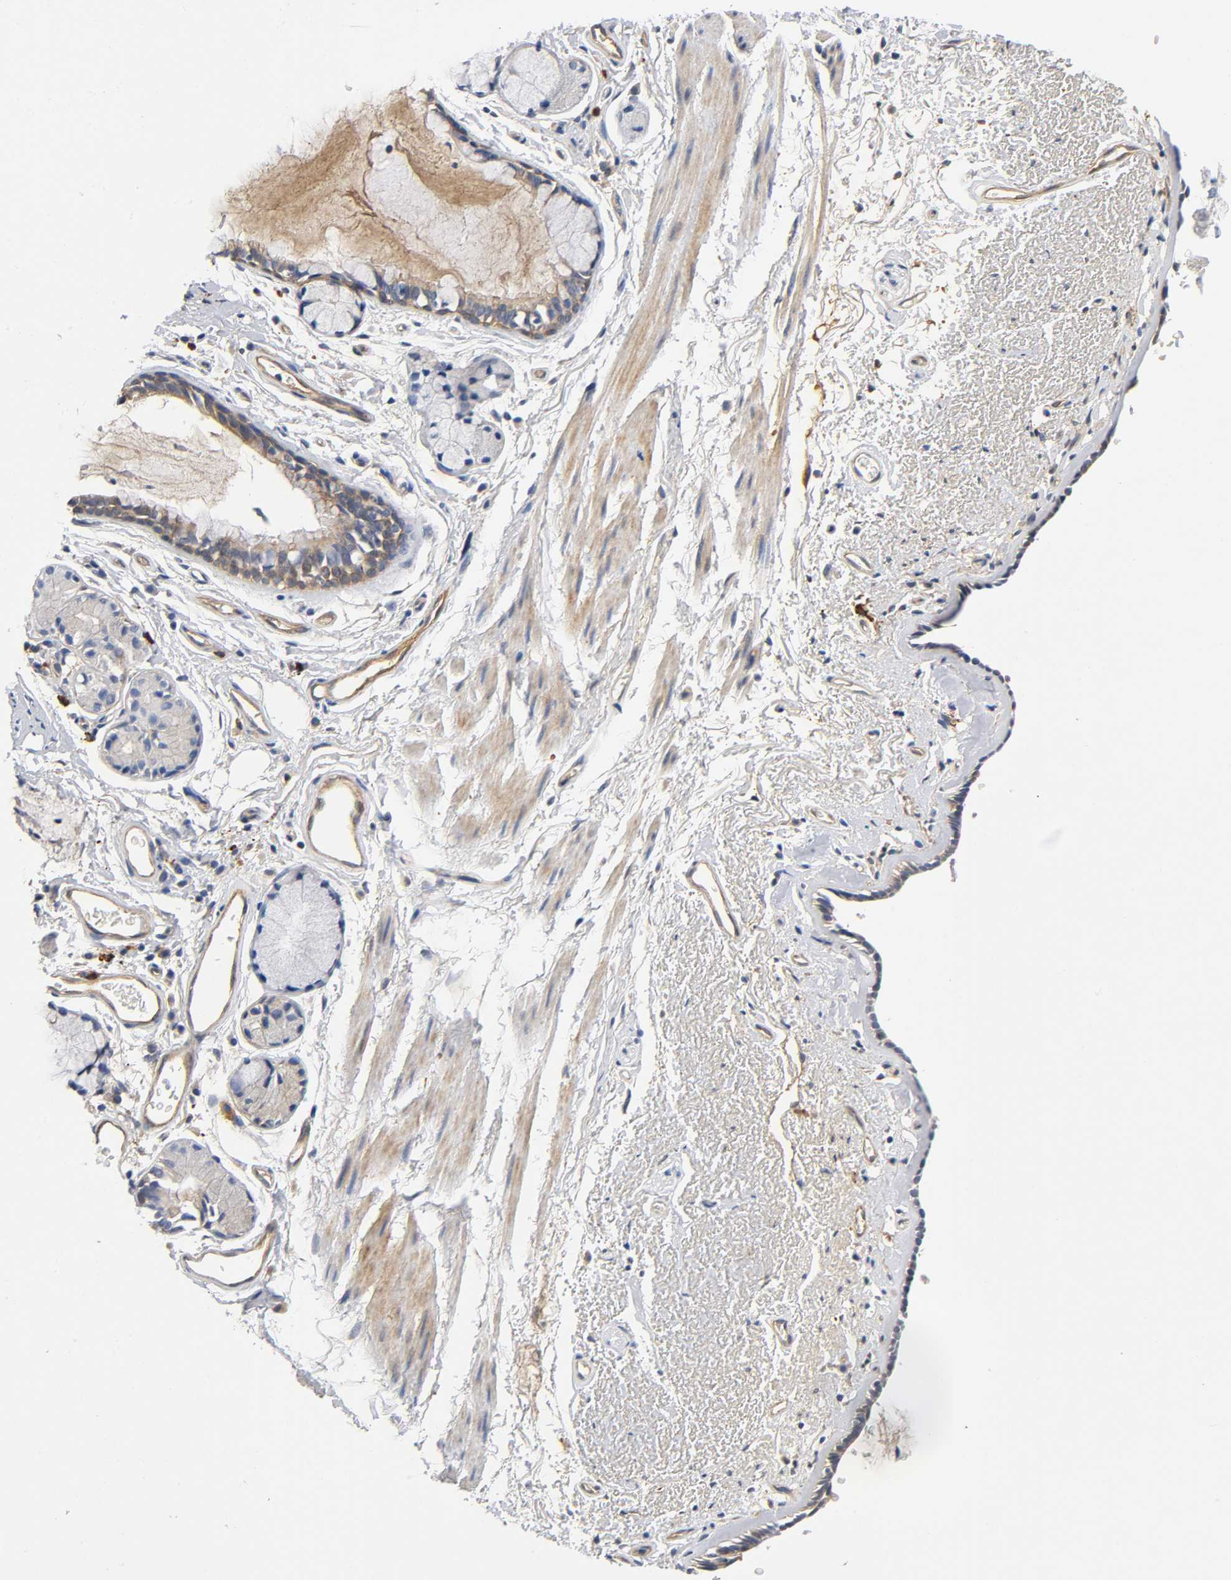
{"staining": {"intensity": "weak", "quantity": ">75%", "location": "cytoplasmic/membranous"}, "tissue": "bronchus", "cell_type": "Respiratory epithelial cells", "image_type": "normal", "snomed": [{"axis": "morphology", "description": "Normal tissue, NOS"}, {"axis": "morphology", "description": "Adenocarcinoma, NOS"}, {"axis": "topography", "description": "Bronchus"}, {"axis": "topography", "description": "Lung"}], "caption": "Unremarkable bronchus demonstrates weak cytoplasmic/membranous expression in approximately >75% of respiratory epithelial cells (DAB (3,3'-diaminobenzidine) = brown stain, brightfield microscopy at high magnification)..", "gene": "TNC", "patient": {"sex": "male", "age": 71}}